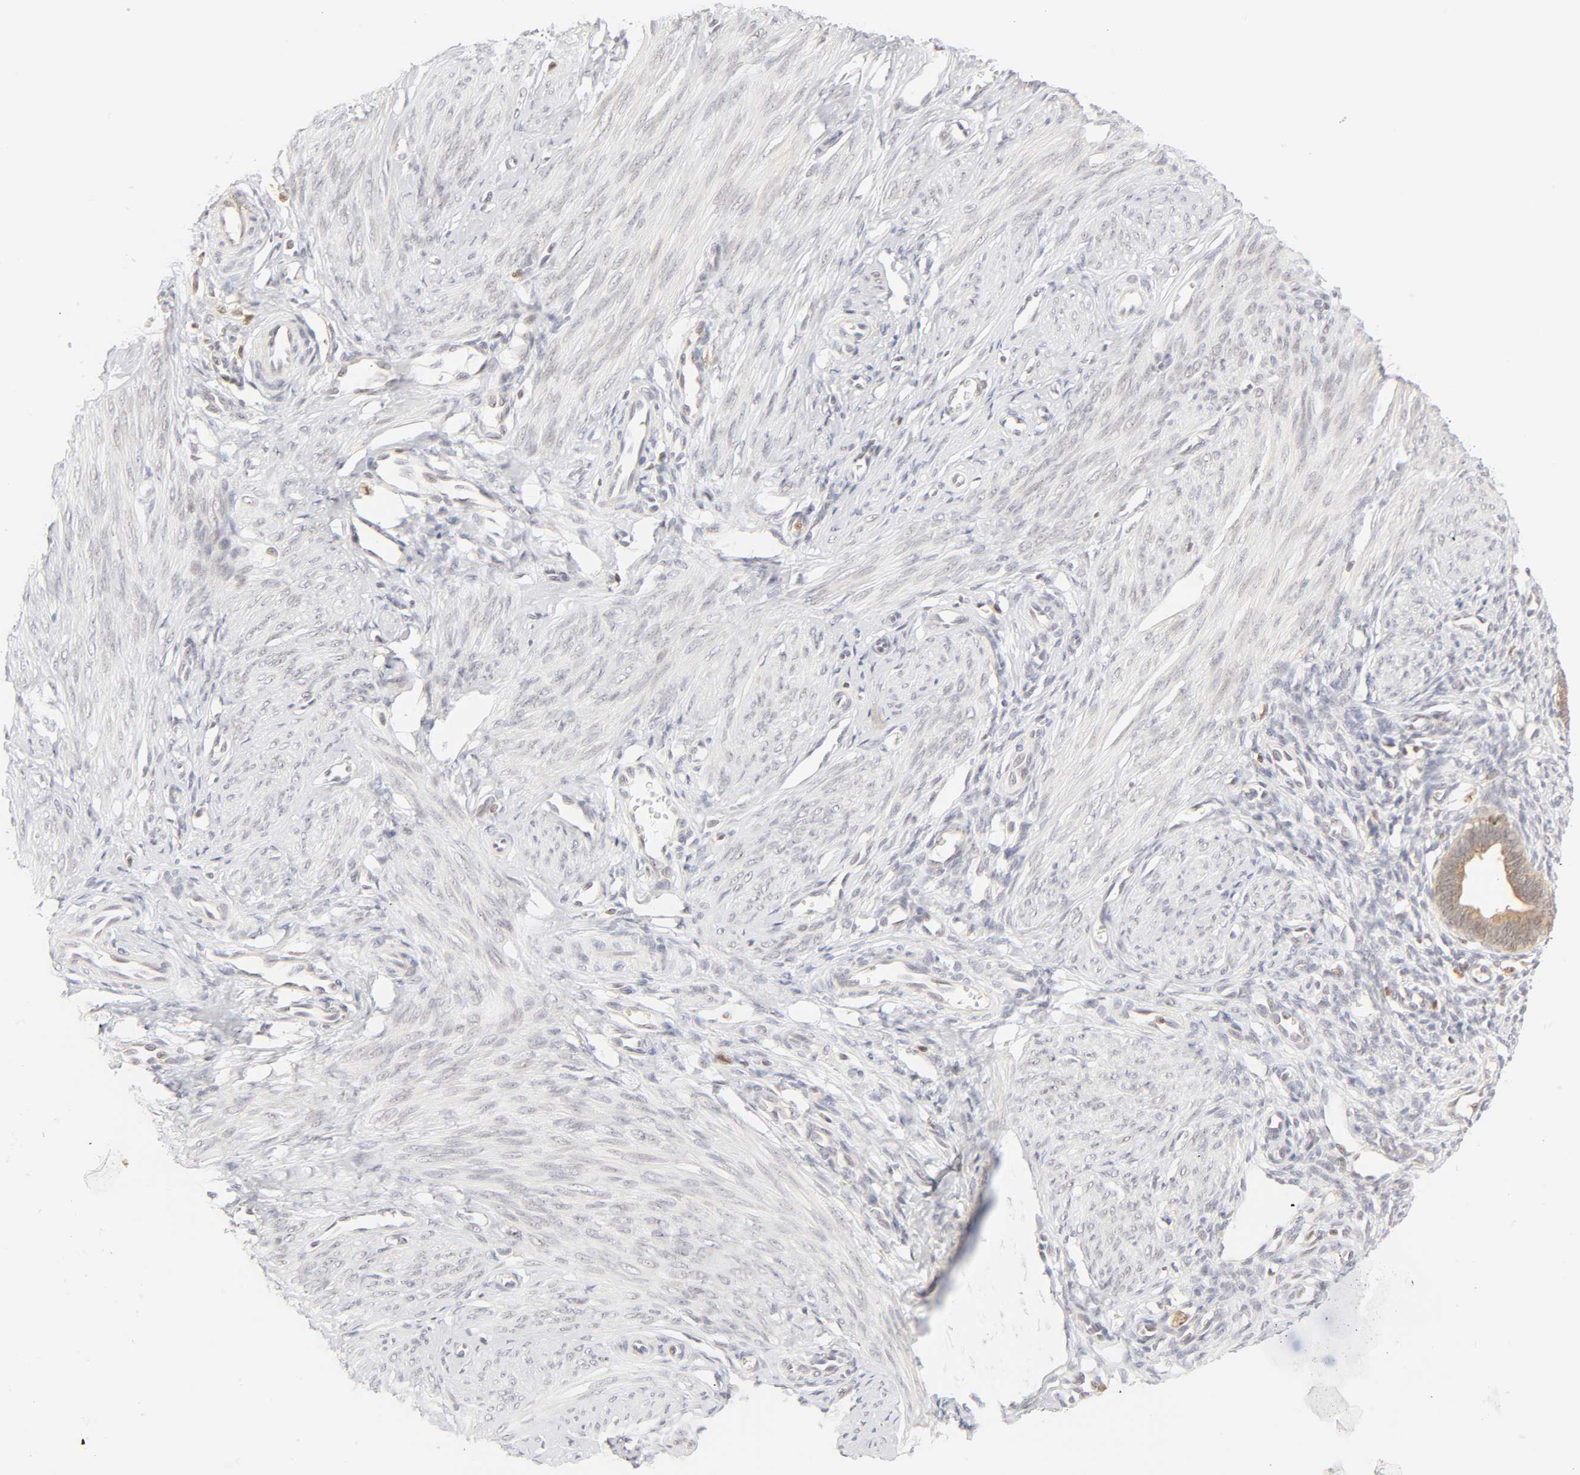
{"staining": {"intensity": "negative", "quantity": "none", "location": "none"}, "tissue": "endometrium", "cell_type": "Cells in endometrial stroma", "image_type": "normal", "snomed": [{"axis": "morphology", "description": "Normal tissue, NOS"}, {"axis": "topography", "description": "Endometrium"}], "caption": "DAB (3,3'-diaminobenzidine) immunohistochemical staining of benign endometrium exhibits no significant staining in cells in endometrial stroma.", "gene": "KIF2A", "patient": {"sex": "female", "age": 27}}